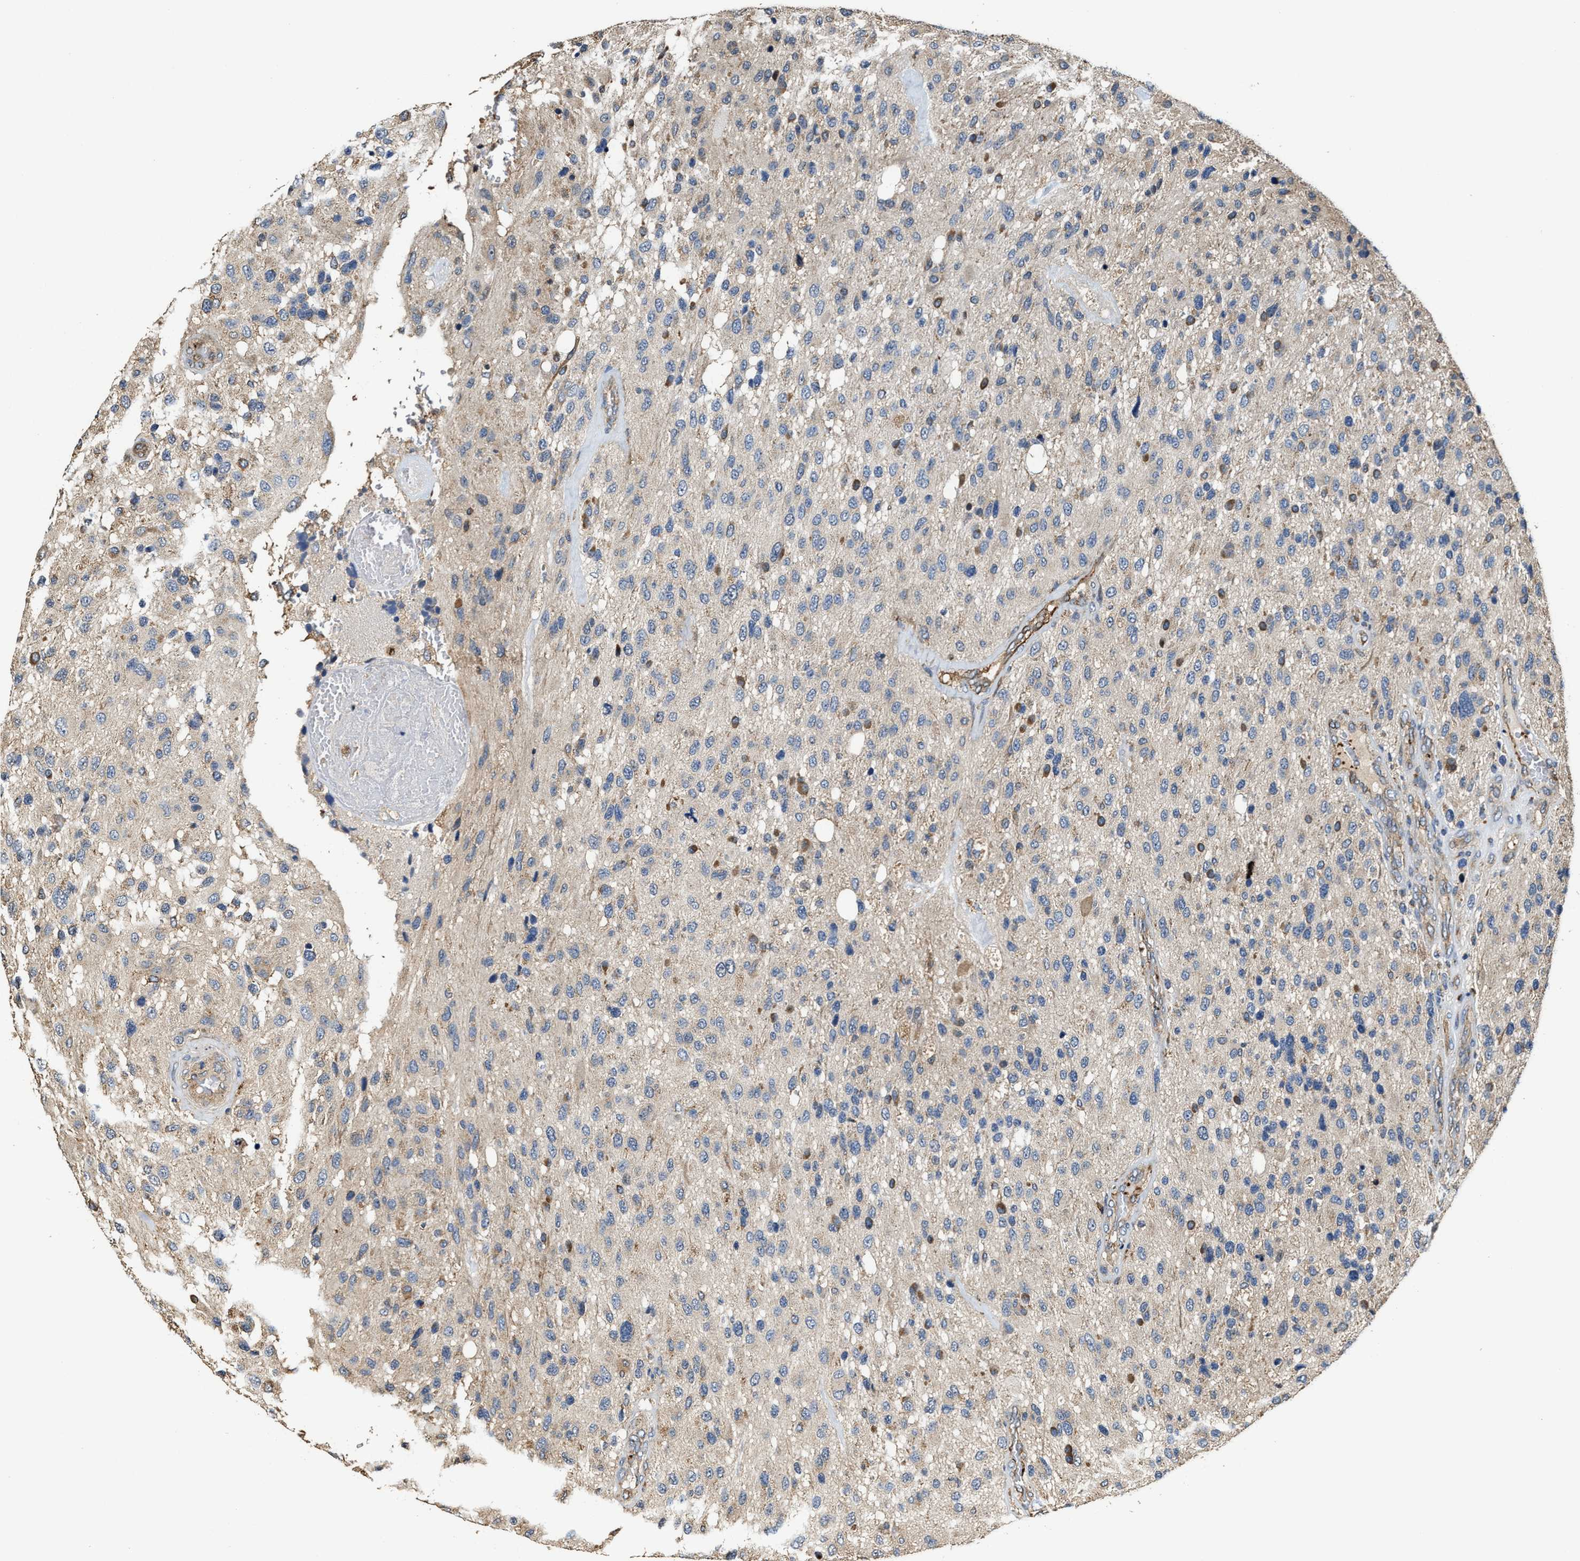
{"staining": {"intensity": "moderate", "quantity": "<25%", "location": "cytoplasmic/membranous"}, "tissue": "glioma", "cell_type": "Tumor cells", "image_type": "cancer", "snomed": [{"axis": "morphology", "description": "Glioma, malignant, High grade"}, {"axis": "topography", "description": "Brain"}], "caption": "Glioma was stained to show a protein in brown. There is low levels of moderate cytoplasmic/membranous expression in about <25% of tumor cells.", "gene": "GFRA3", "patient": {"sex": "female", "age": 58}}